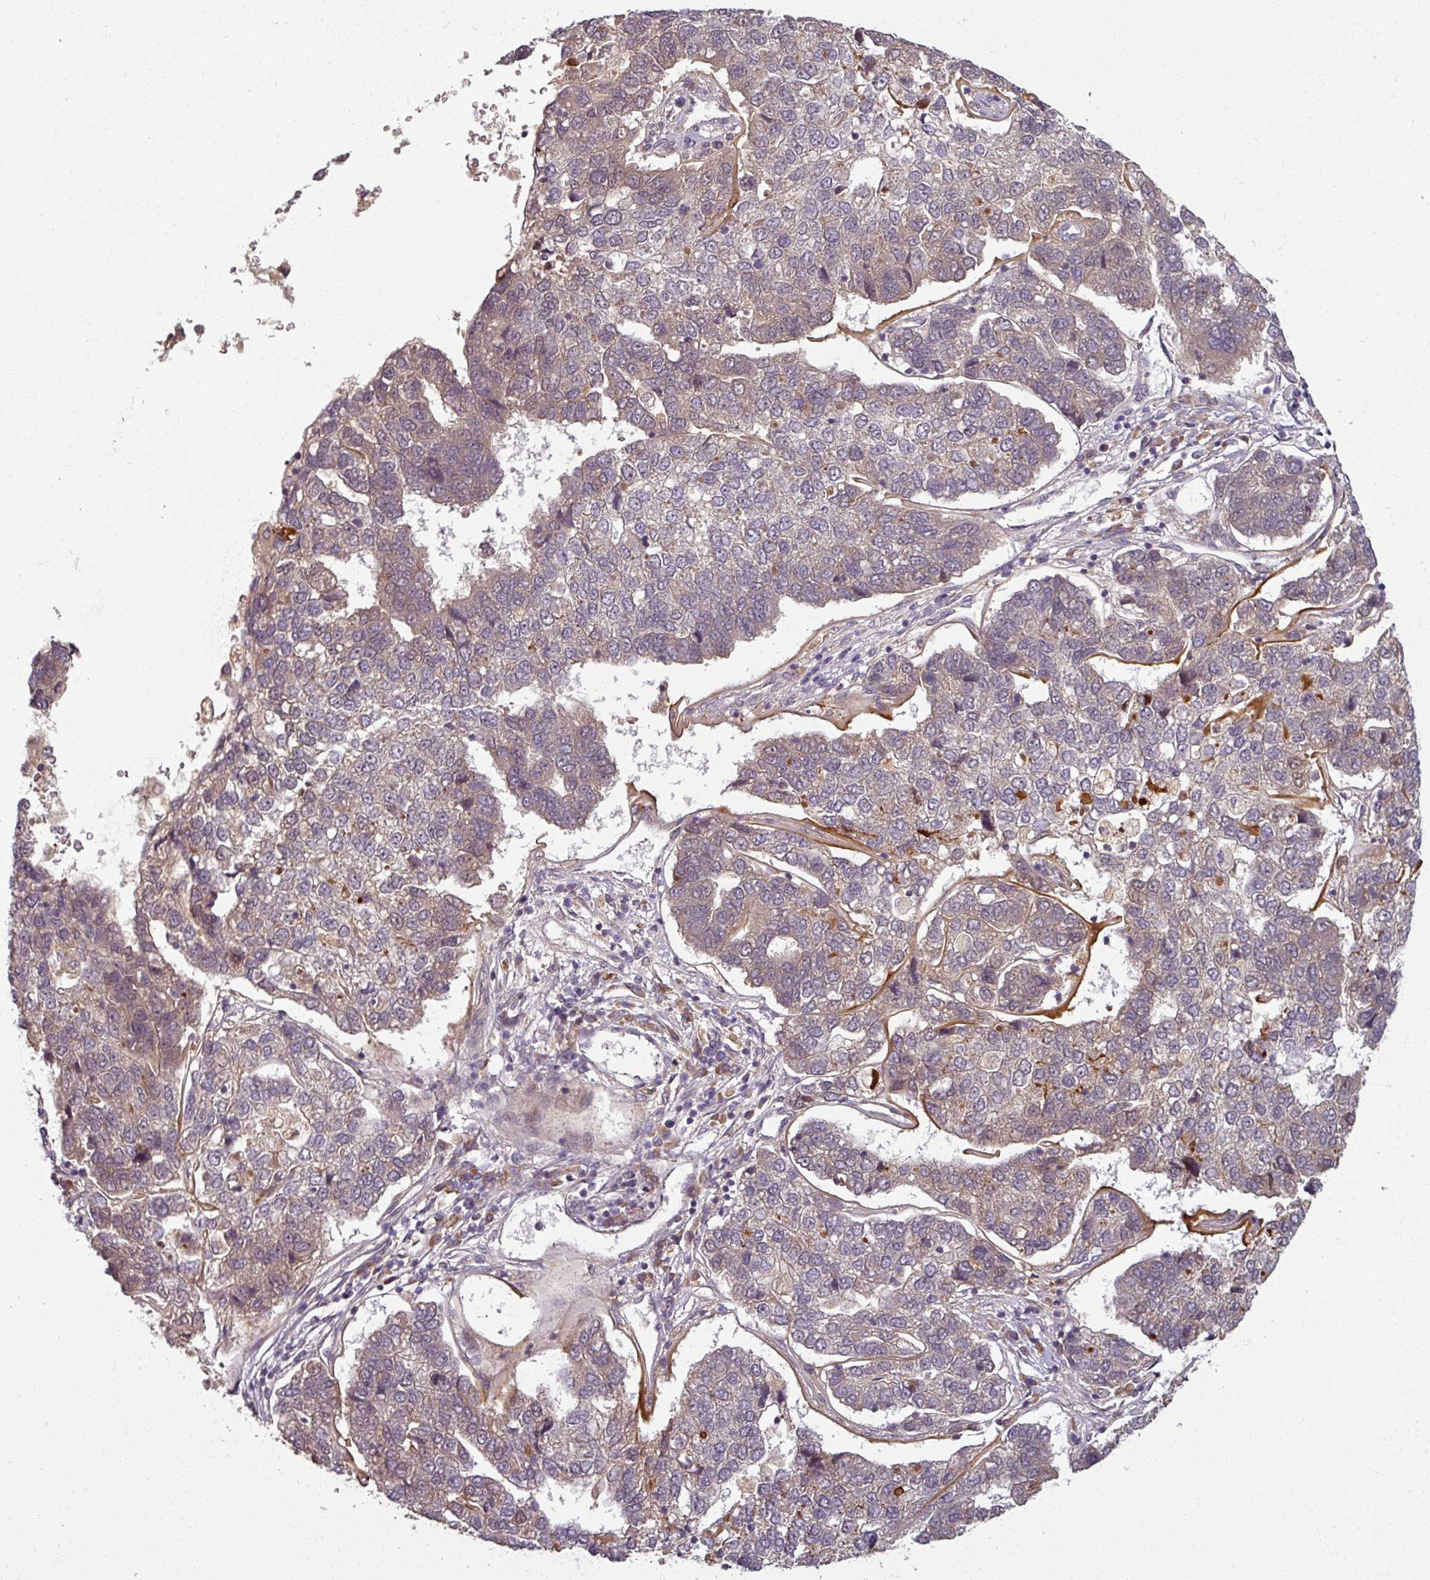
{"staining": {"intensity": "negative", "quantity": "none", "location": "none"}, "tissue": "pancreatic cancer", "cell_type": "Tumor cells", "image_type": "cancer", "snomed": [{"axis": "morphology", "description": "Adenocarcinoma, NOS"}, {"axis": "topography", "description": "Pancreas"}], "caption": "An immunohistochemistry photomicrograph of pancreatic cancer (adenocarcinoma) is shown. There is no staining in tumor cells of pancreatic cancer (adenocarcinoma).", "gene": "POLR2G", "patient": {"sex": "female", "age": 61}}